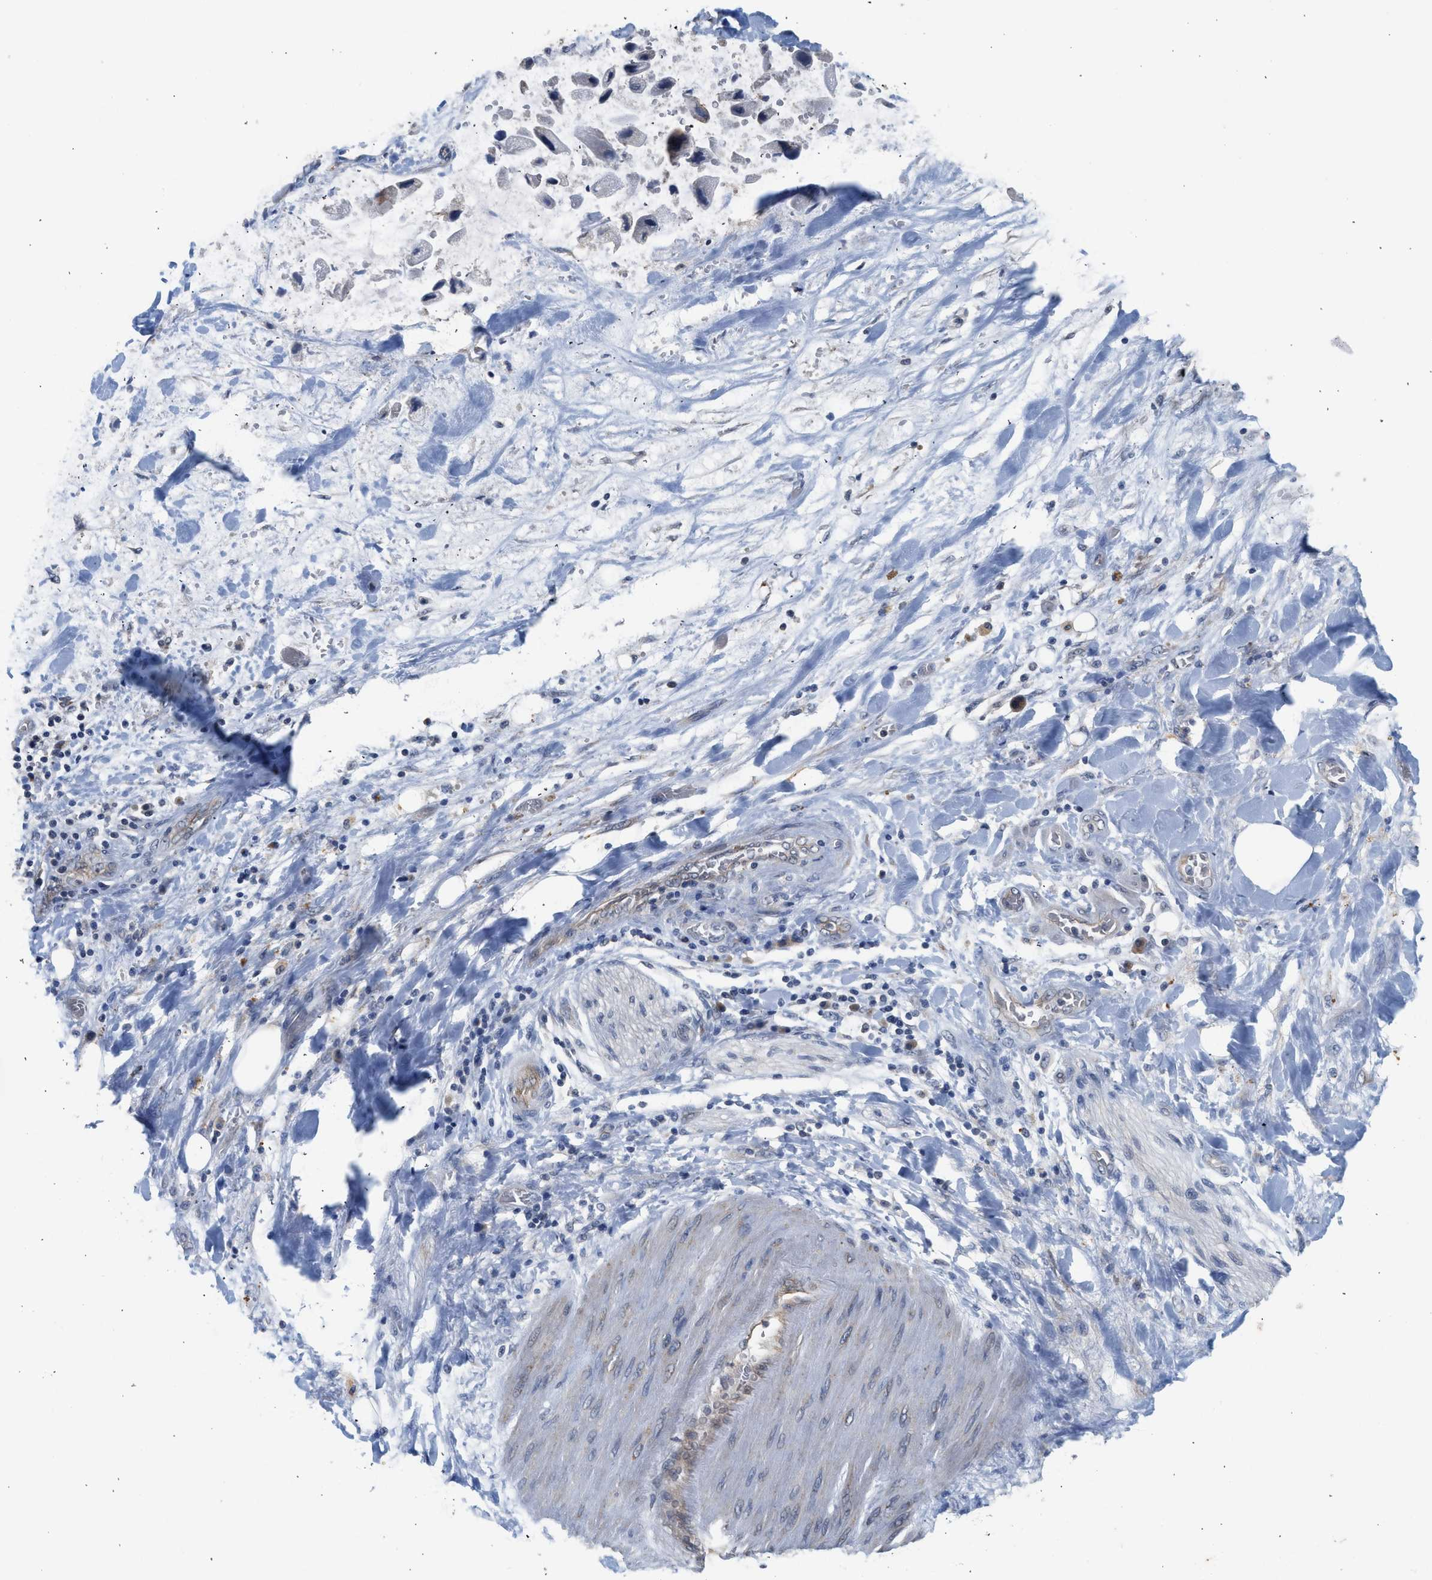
{"staining": {"intensity": "negative", "quantity": "none", "location": "none"}, "tissue": "adipose tissue", "cell_type": "Adipocytes", "image_type": "normal", "snomed": [{"axis": "morphology", "description": "Normal tissue, NOS"}, {"axis": "morphology", "description": "Cholangiocarcinoma"}, {"axis": "topography", "description": "Liver"}, {"axis": "topography", "description": "Peripheral nerve tissue"}], "caption": "The photomicrograph demonstrates no significant expression in adipocytes of adipose tissue. (DAB (3,3'-diaminobenzidine) immunohistochemistry (IHC) visualized using brightfield microscopy, high magnification).", "gene": "CSF3R", "patient": {"sex": "male", "age": 50}}